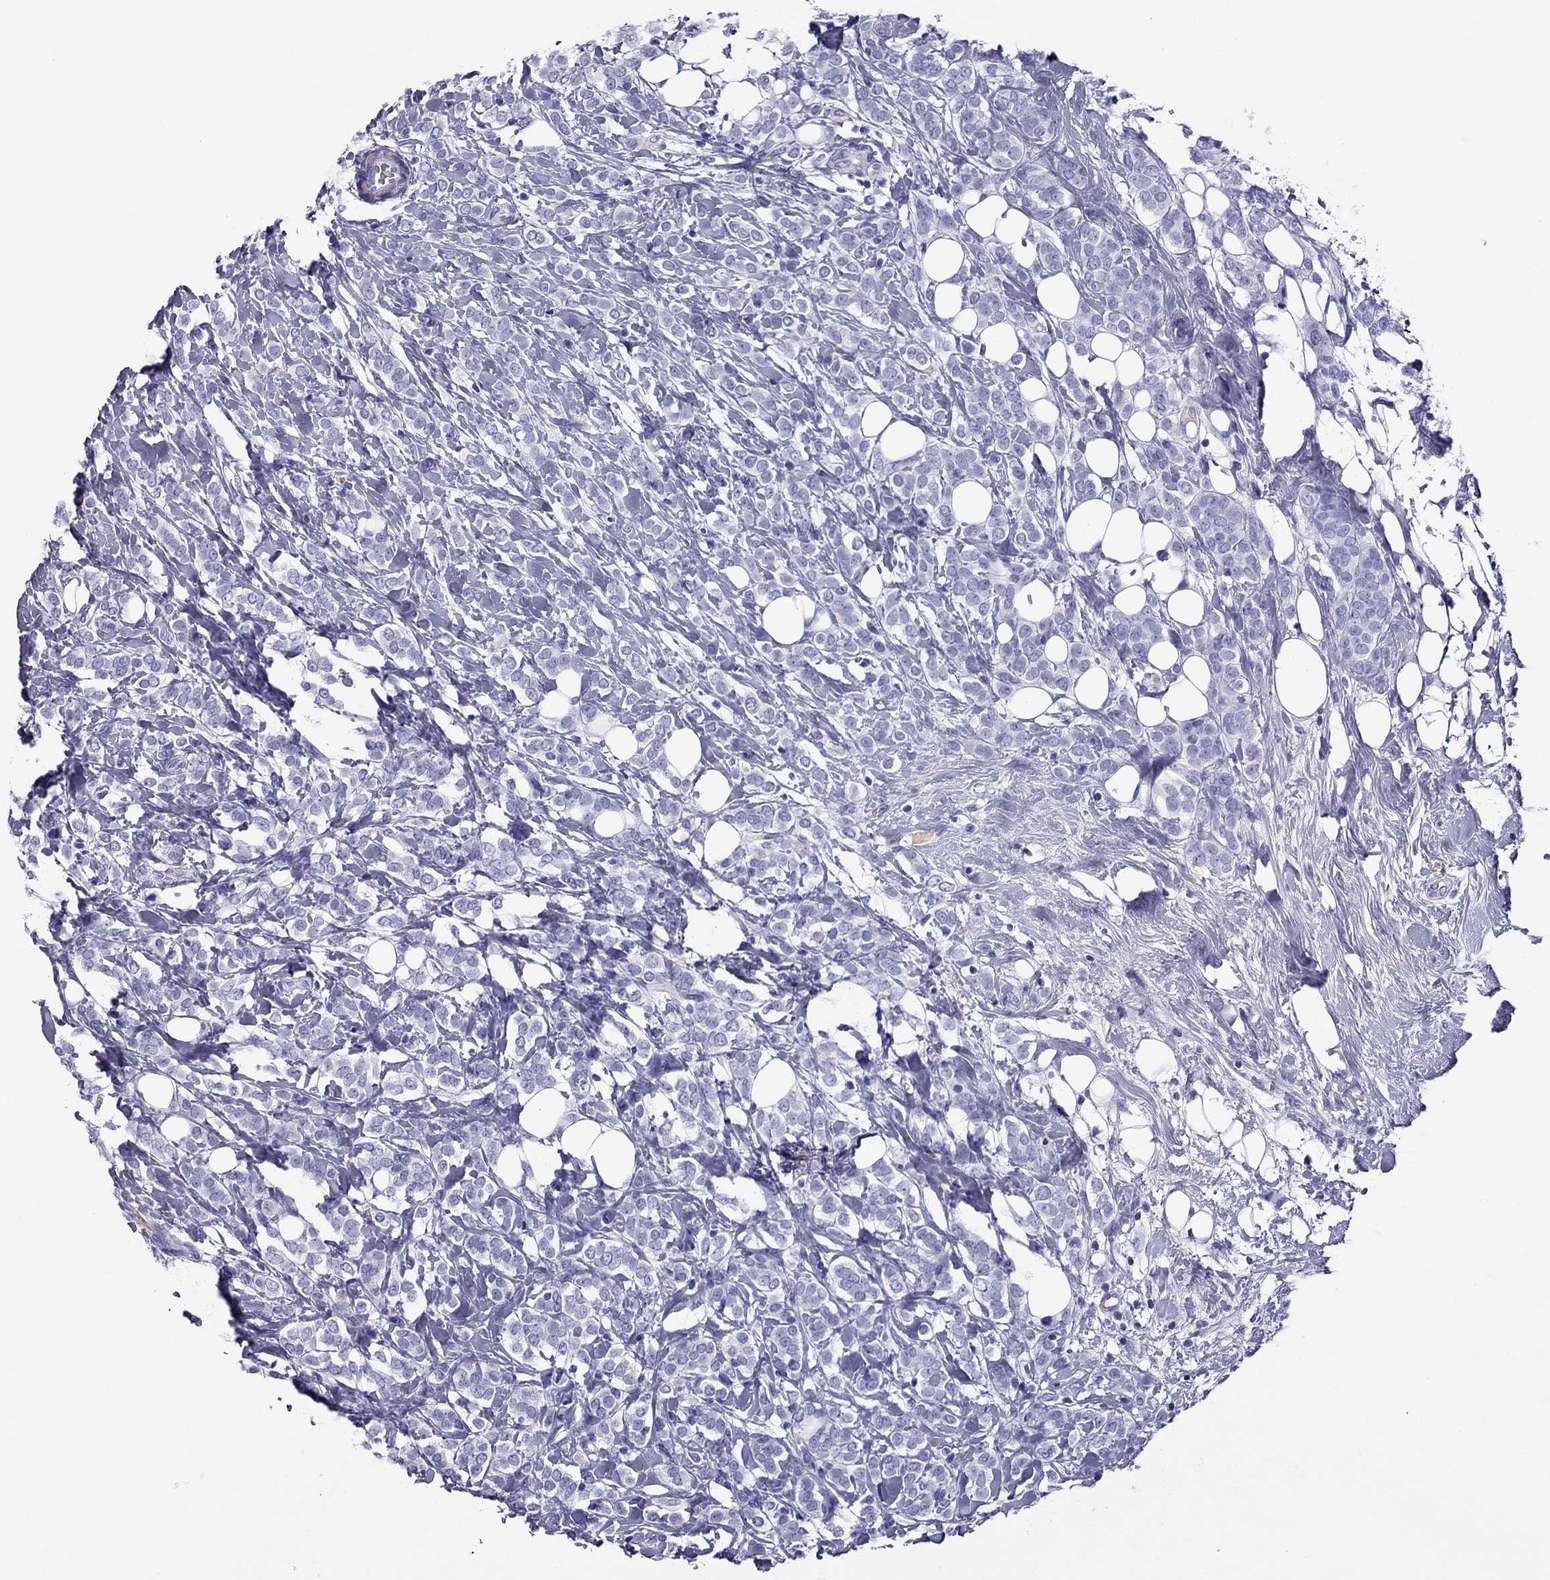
{"staining": {"intensity": "negative", "quantity": "none", "location": "none"}, "tissue": "breast cancer", "cell_type": "Tumor cells", "image_type": "cancer", "snomed": [{"axis": "morphology", "description": "Lobular carcinoma"}, {"axis": "topography", "description": "Breast"}], "caption": "Immunohistochemical staining of lobular carcinoma (breast) reveals no significant positivity in tumor cells.", "gene": "SCART1", "patient": {"sex": "female", "age": 49}}